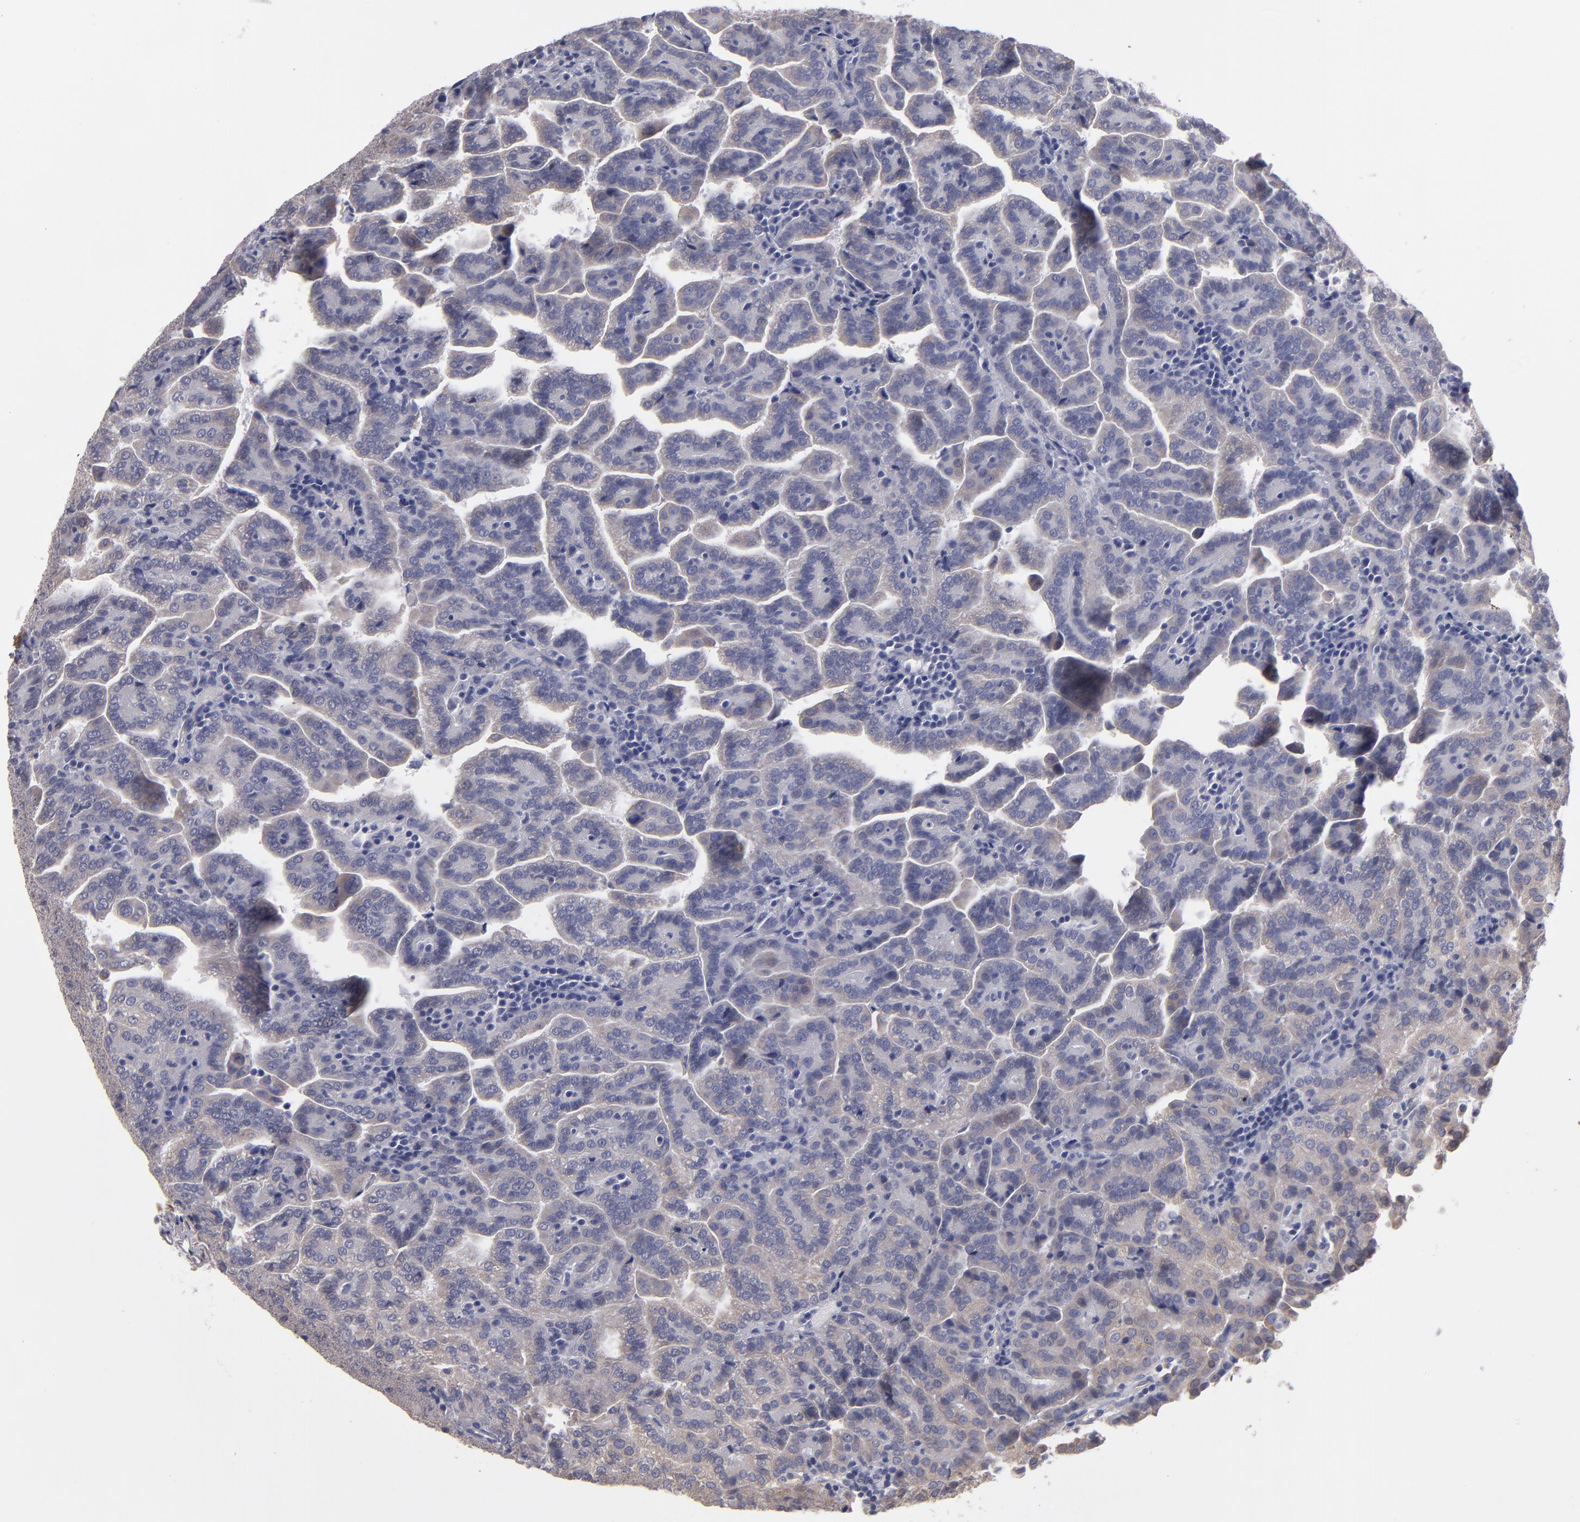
{"staining": {"intensity": "weak", "quantity": "25%-75%", "location": "cytoplasmic/membranous"}, "tissue": "renal cancer", "cell_type": "Tumor cells", "image_type": "cancer", "snomed": [{"axis": "morphology", "description": "Adenocarcinoma, NOS"}, {"axis": "topography", "description": "Kidney"}], "caption": "Adenocarcinoma (renal) stained with a brown dye exhibits weak cytoplasmic/membranous positive positivity in about 25%-75% of tumor cells.", "gene": "SLMAP", "patient": {"sex": "male", "age": 61}}